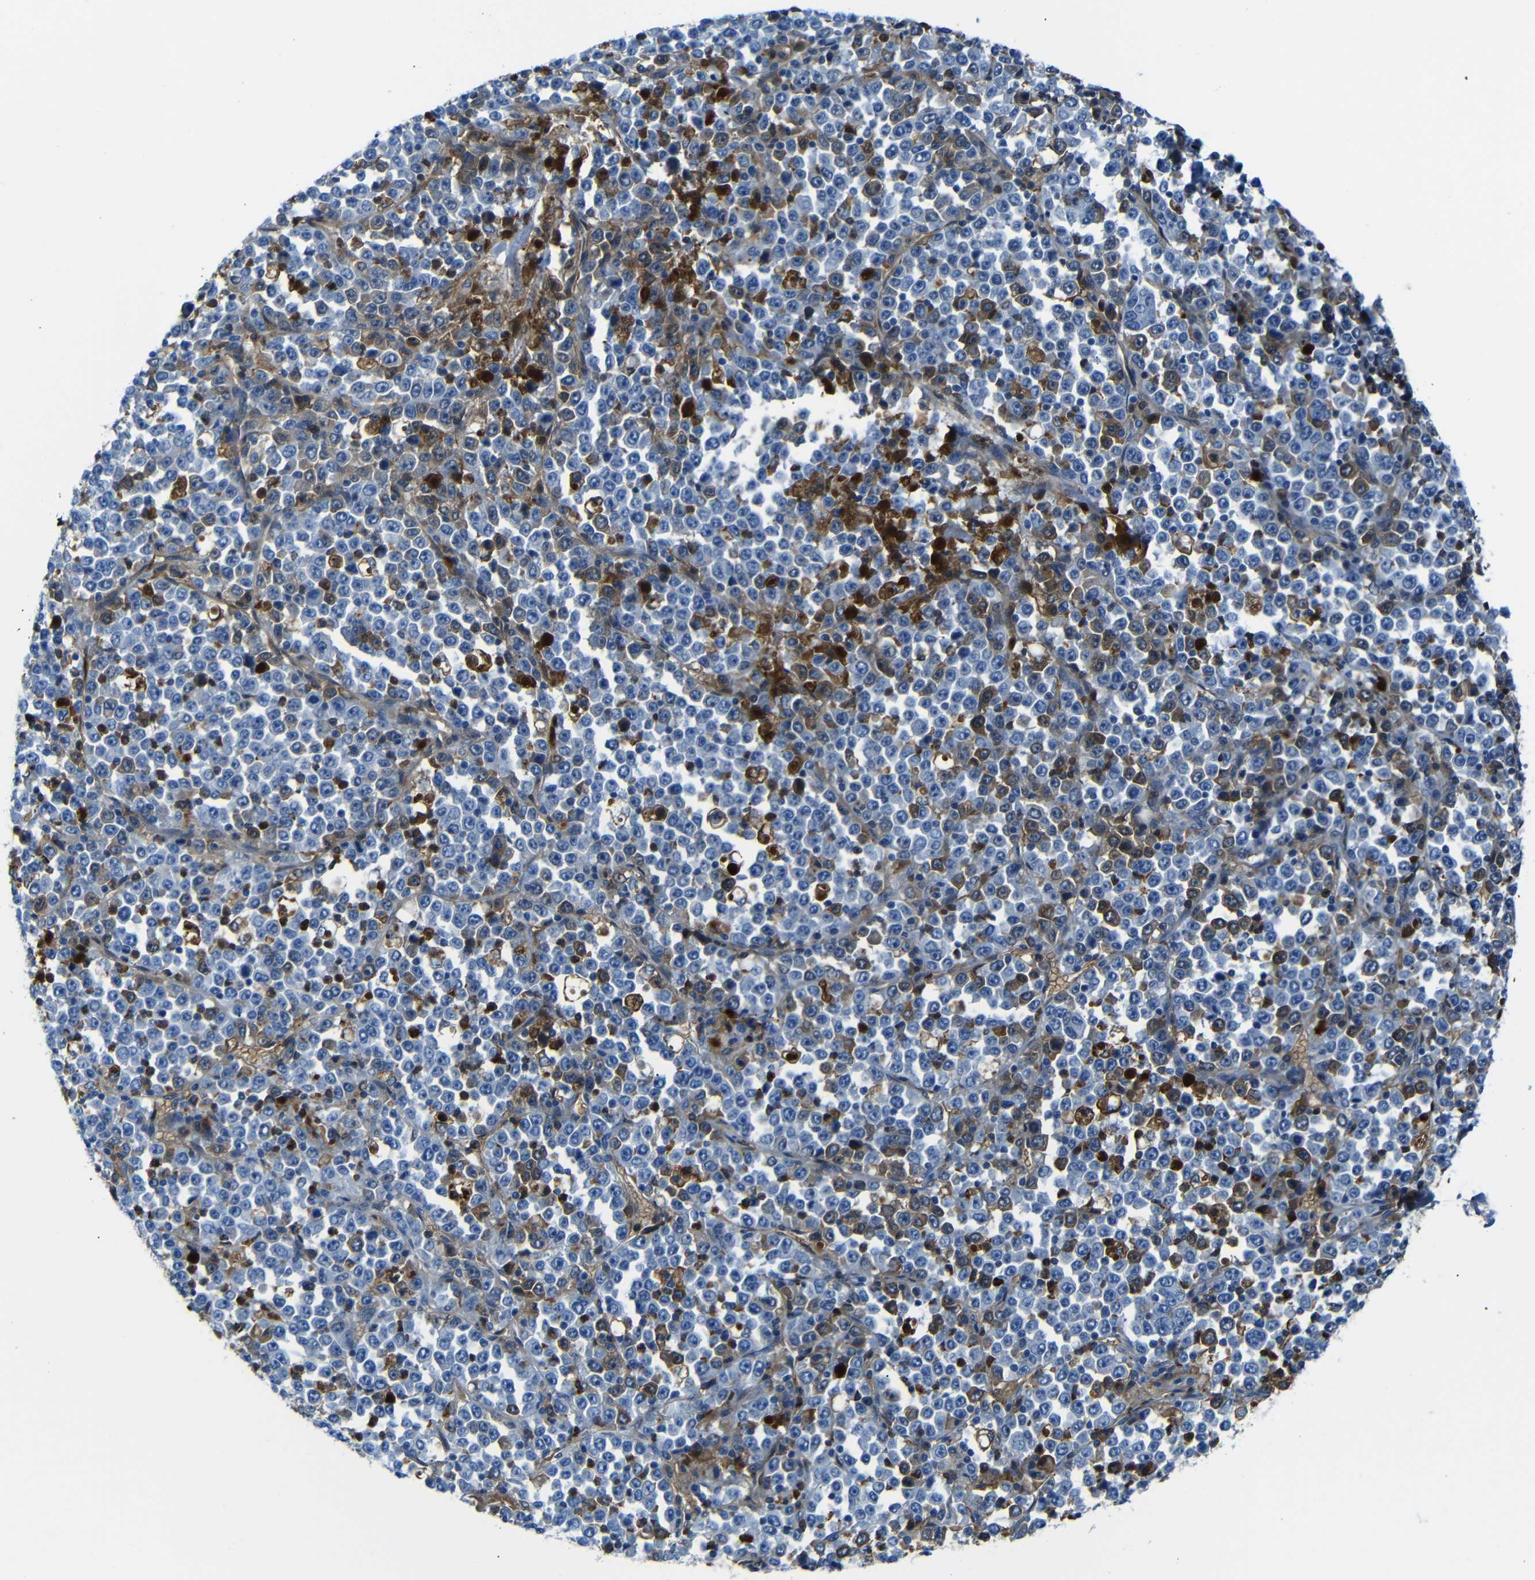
{"staining": {"intensity": "strong", "quantity": "<25%", "location": "cytoplasmic/membranous"}, "tissue": "stomach cancer", "cell_type": "Tumor cells", "image_type": "cancer", "snomed": [{"axis": "morphology", "description": "Normal tissue, NOS"}, {"axis": "morphology", "description": "Adenocarcinoma, NOS"}, {"axis": "topography", "description": "Stomach, upper"}, {"axis": "topography", "description": "Stomach"}], "caption": "Human stomach cancer stained with a brown dye shows strong cytoplasmic/membranous positive positivity in approximately <25% of tumor cells.", "gene": "SERPINA1", "patient": {"sex": "male", "age": 59}}